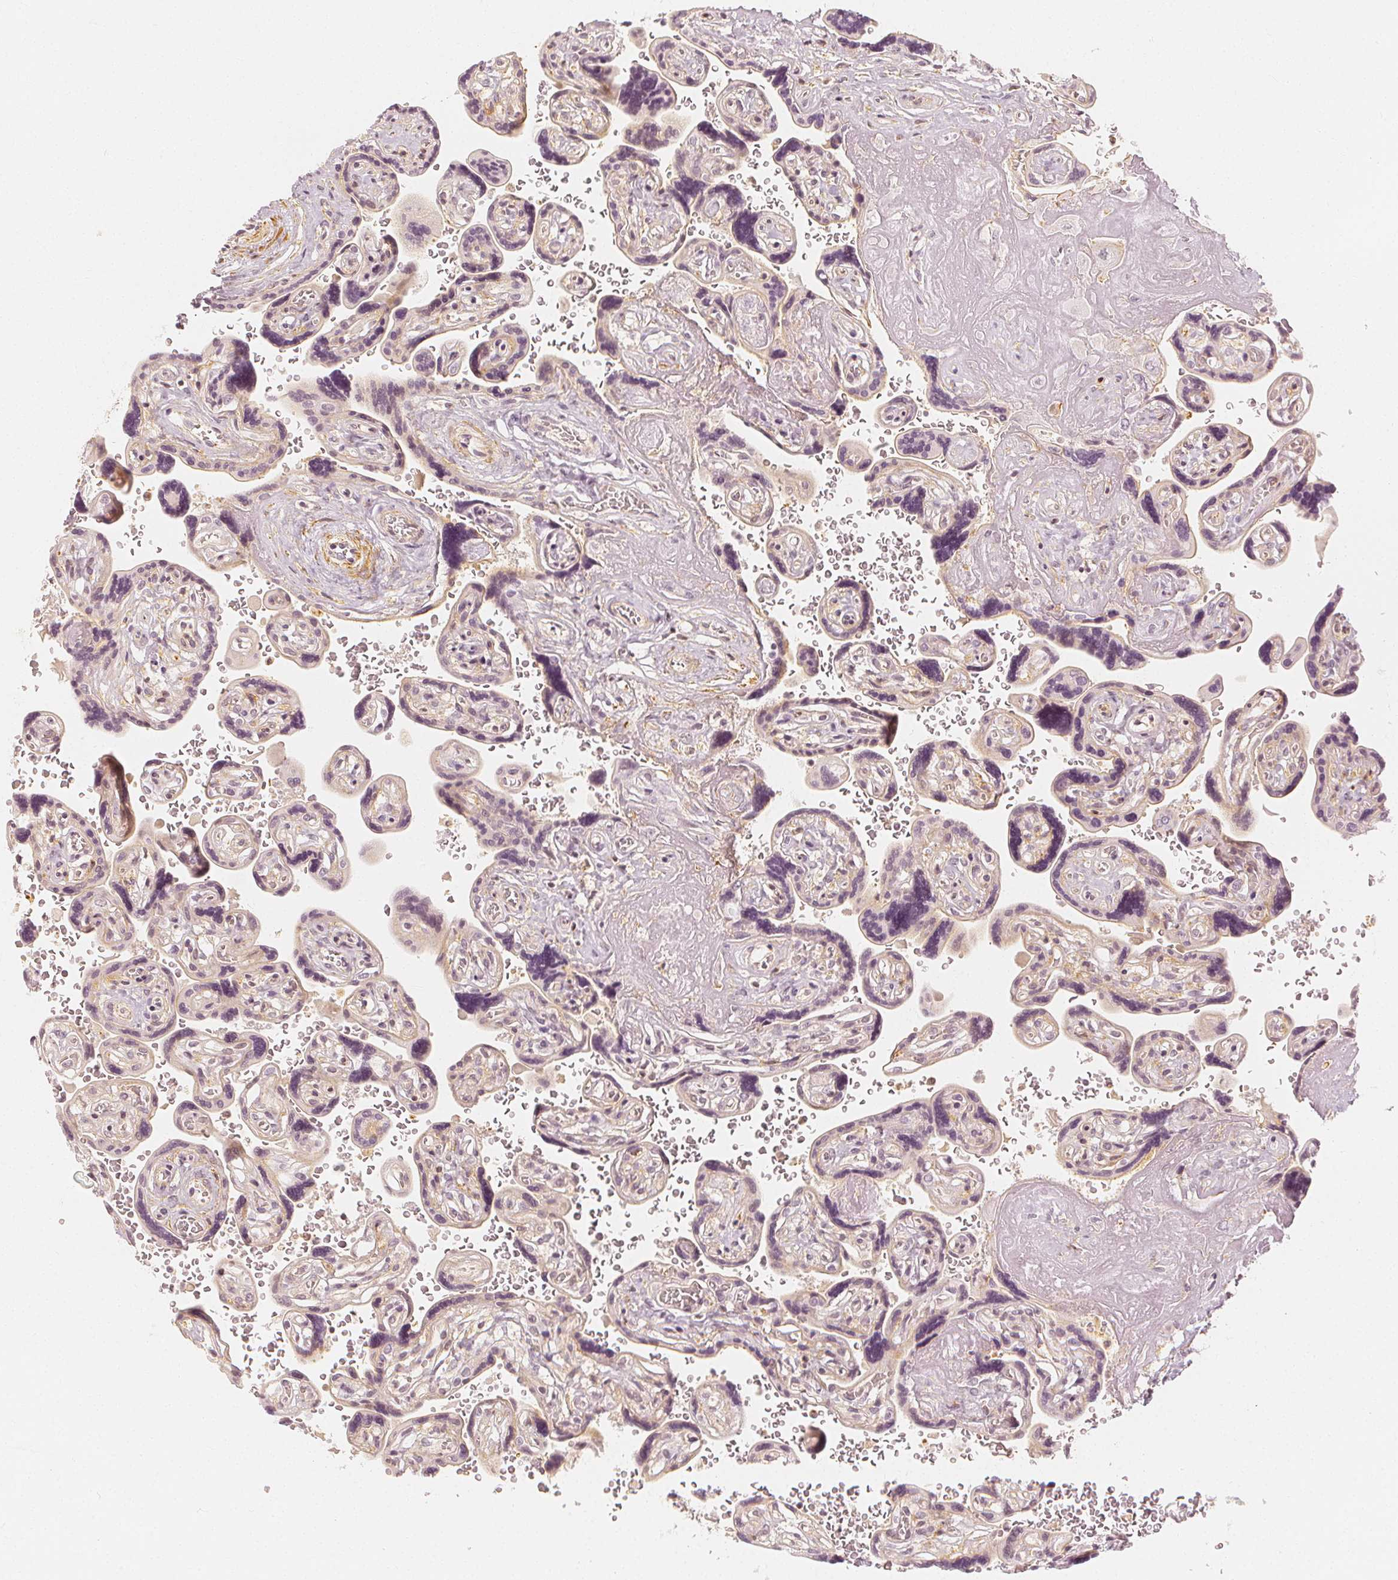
{"staining": {"intensity": "weak", "quantity": ">75%", "location": "nuclear"}, "tissue": "placenta", "cell_type": "Decidual cells", "image_type": "normal", "snomed": [{"axis": "morphology", "description": "Normal tissue, NOS"}, {"axis": "topography", "description": "Placenta"}], "caption": "Protein expression analysis of benign human placenta reveals weak nuclear positivity in about >75% of decidual cells. Nuclei are stained in blue.", "gene": "ARHGAP26", "patient": {"sex": "female", "age": 32}}